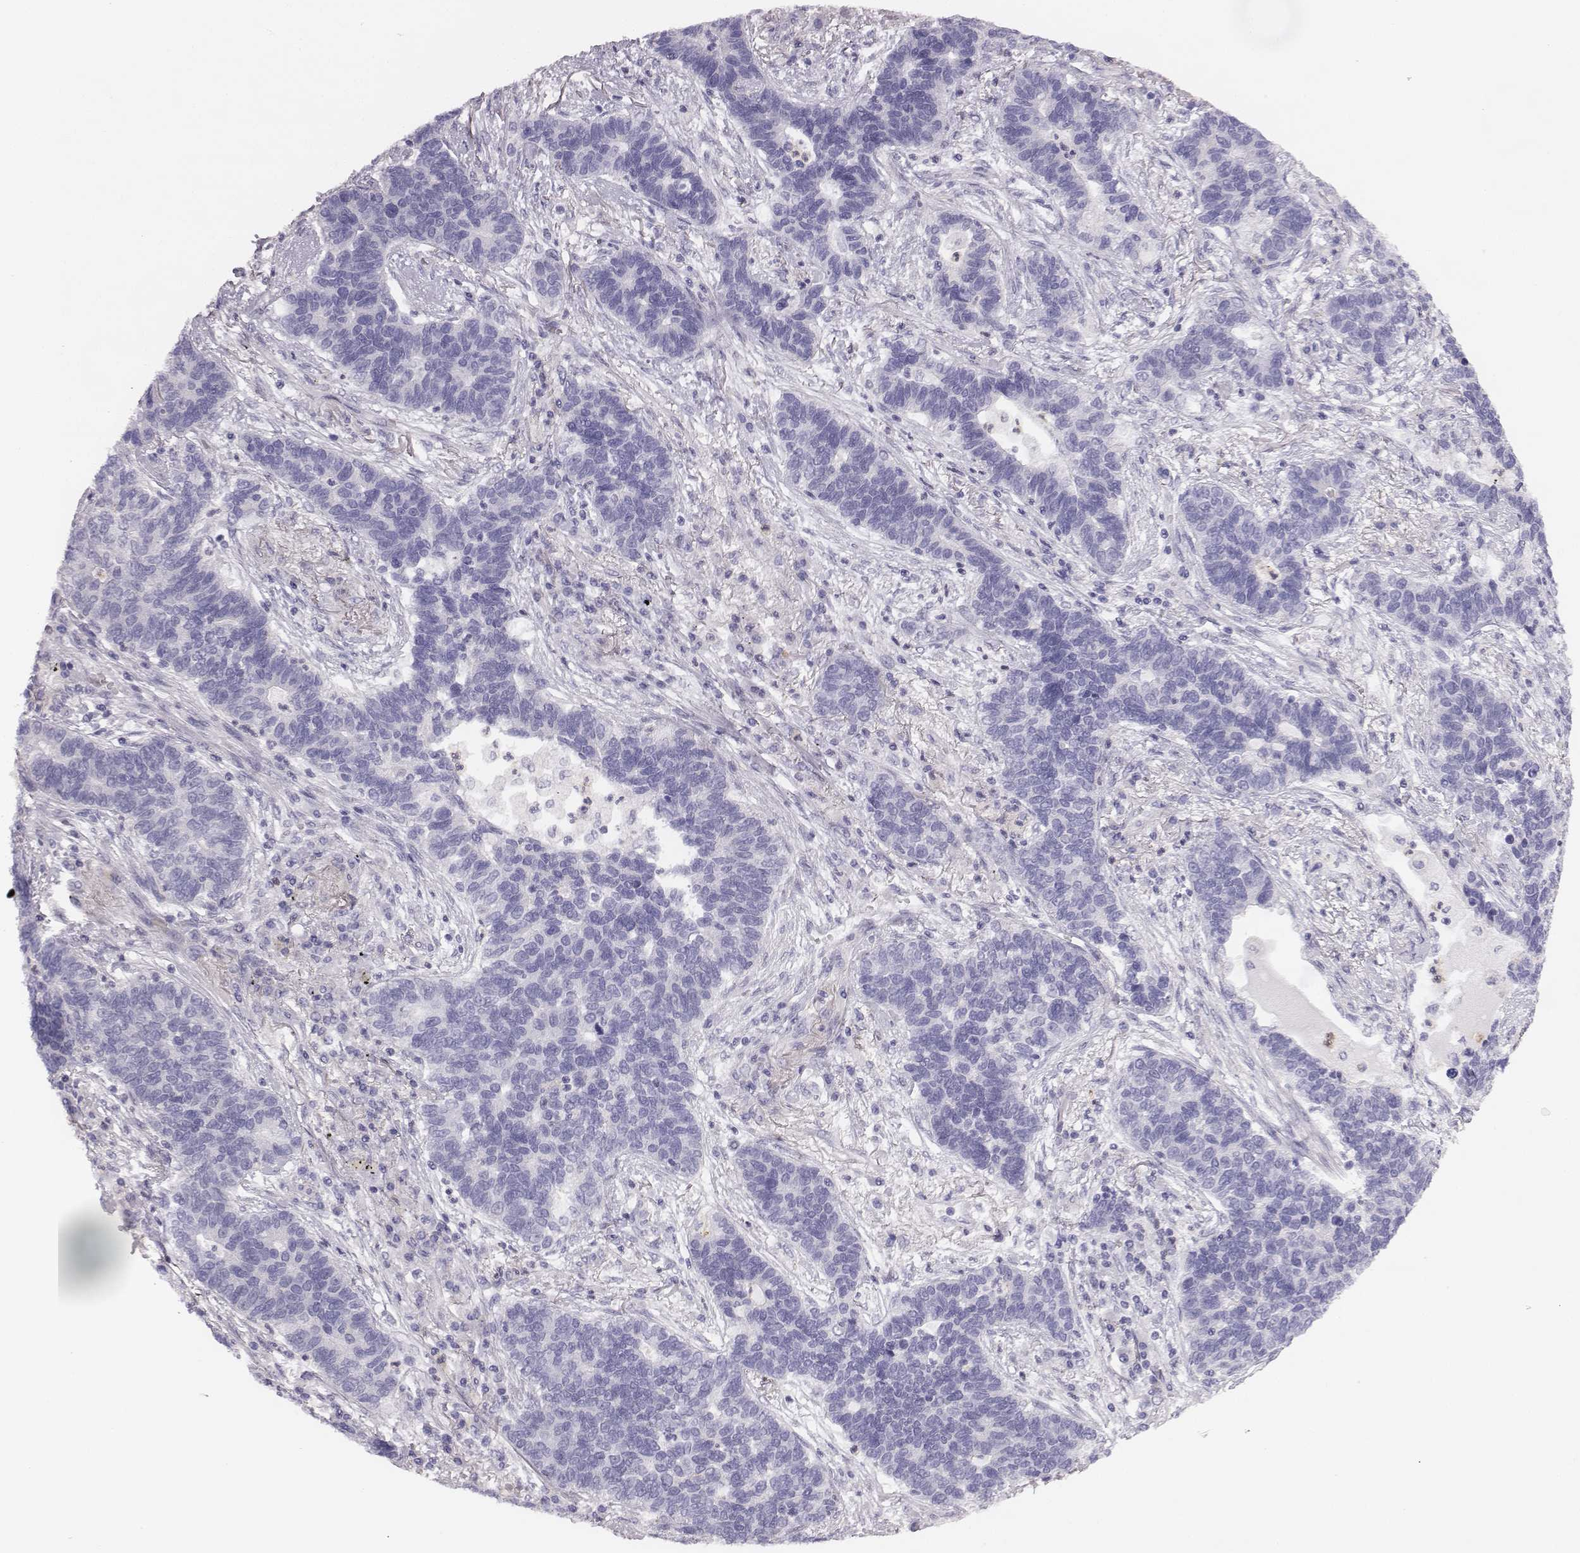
{"staining": {"intensity": "negative", "quantity": "none", "location": "none"}, "tissue": "lung cancer", "cell_type": "Tumor cells", "image_type": "cancer", "snomed": [{"axis": "morphology", "description": "Adenocarcinoma, NOS"}, {"axis": "topography", "description": "Lung"}], "caption": "Histopathology image shows no significant protein expression in tumor cells of lung cancer.", "gene": "ADAM7", "patient": {"sex": "female", "age": 57}}